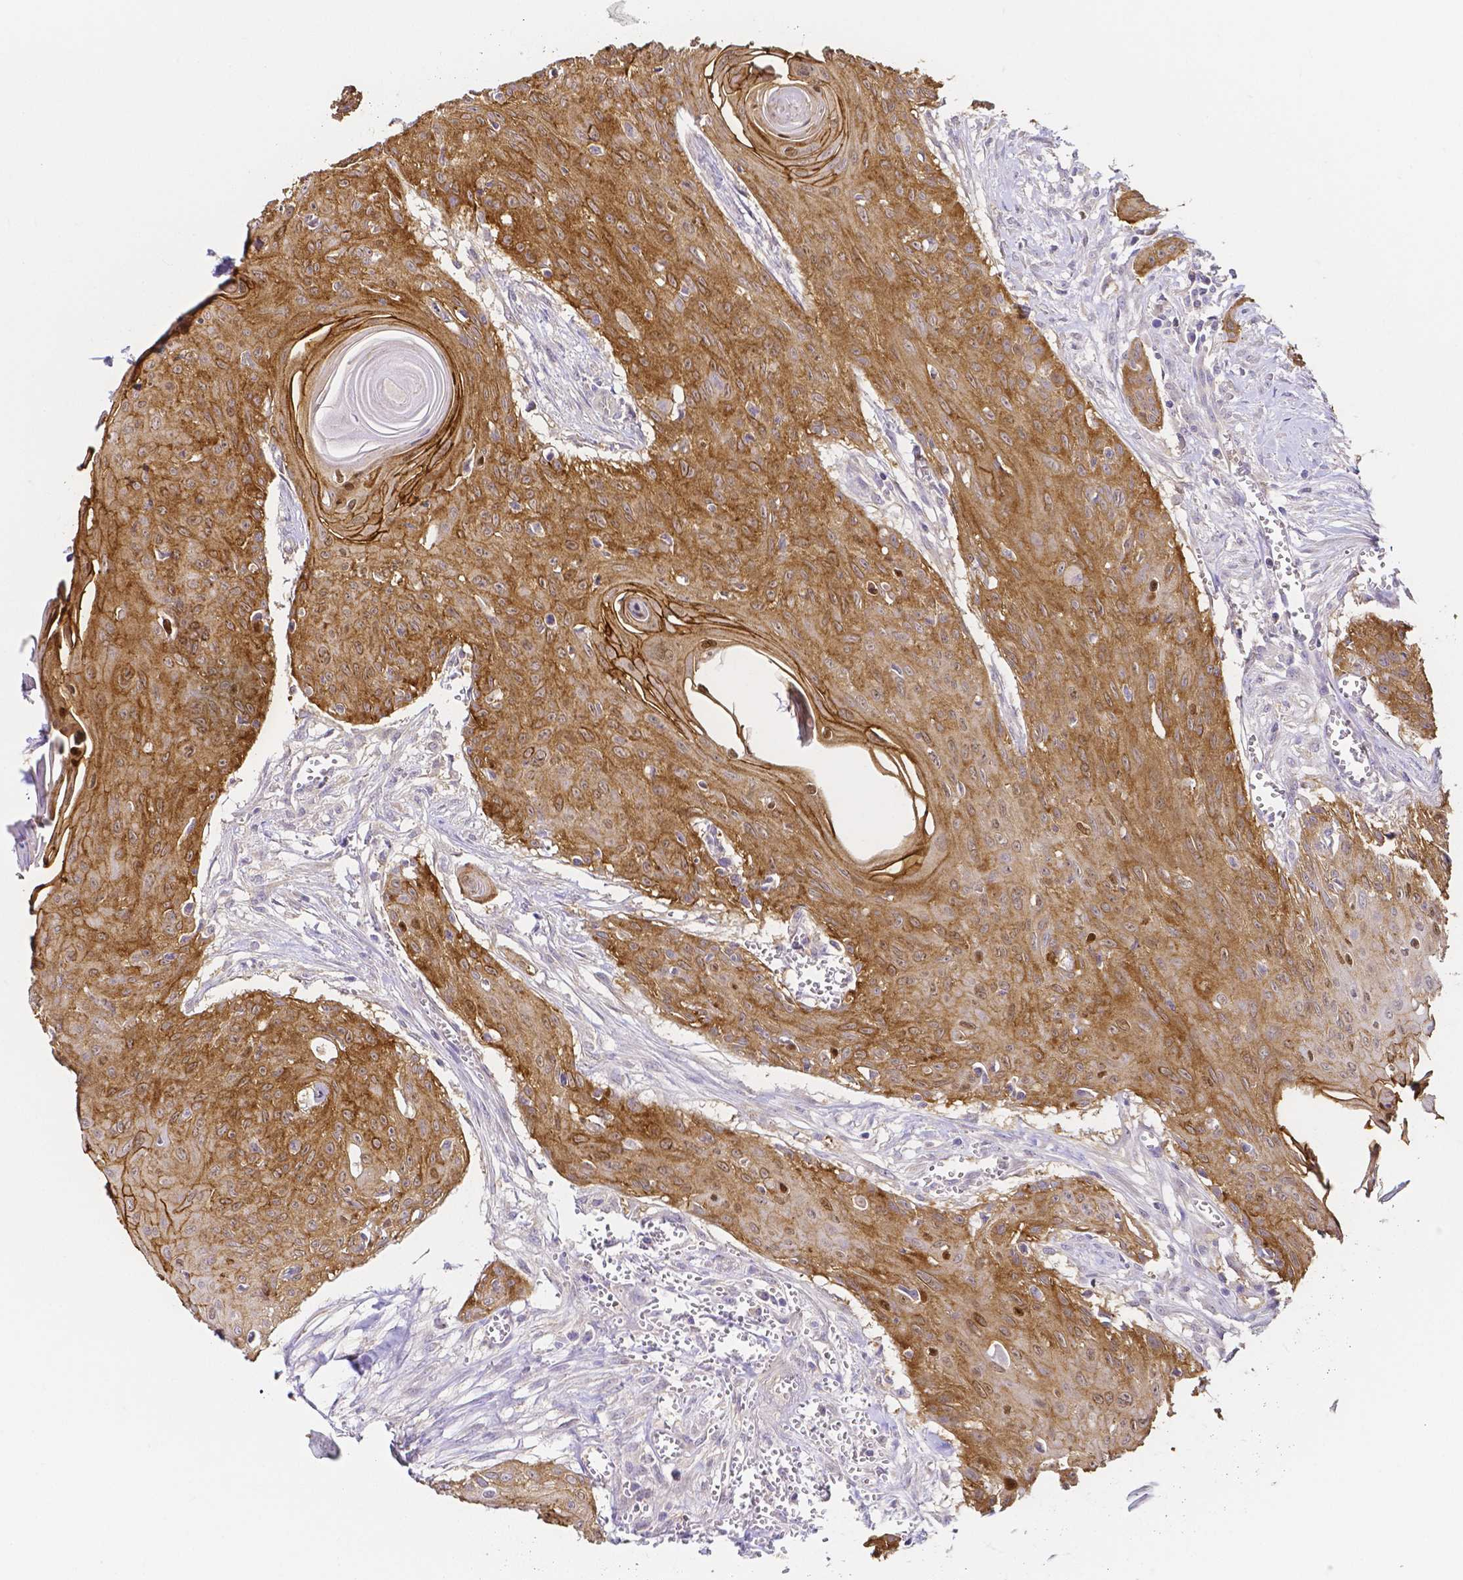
{"staining": {"intensity": "moderate", "quantity": ">75%", "location": "cytoplasmic/membranous"}, "tissue": "head and neck cancer", "cell_type": "Tumor cells", "image_type": "cancer", "snomed": [{"axis": "morphology", "description": "Squamous cell carcinoma, NOS"}, {"axis": "topography", "description": "Lymph node"}, {"axis": "topography", "description": "Salivary gland"}, {"axis": "topography", "description": "Head-Neck"}], "caption": "DAB immunohistochemical staining of human squamous cell carcinoma (head and neck) demonstrates moderate cytoplasmic/membranous protein positivity in approximately >75% of tumor cells. Using DAB (brown) and hematoxylin (blue) stains, captured at high magnification using brightfield microscopy.", "gene": "PKP3", "patient": {"sex": "female", "age": 74}}